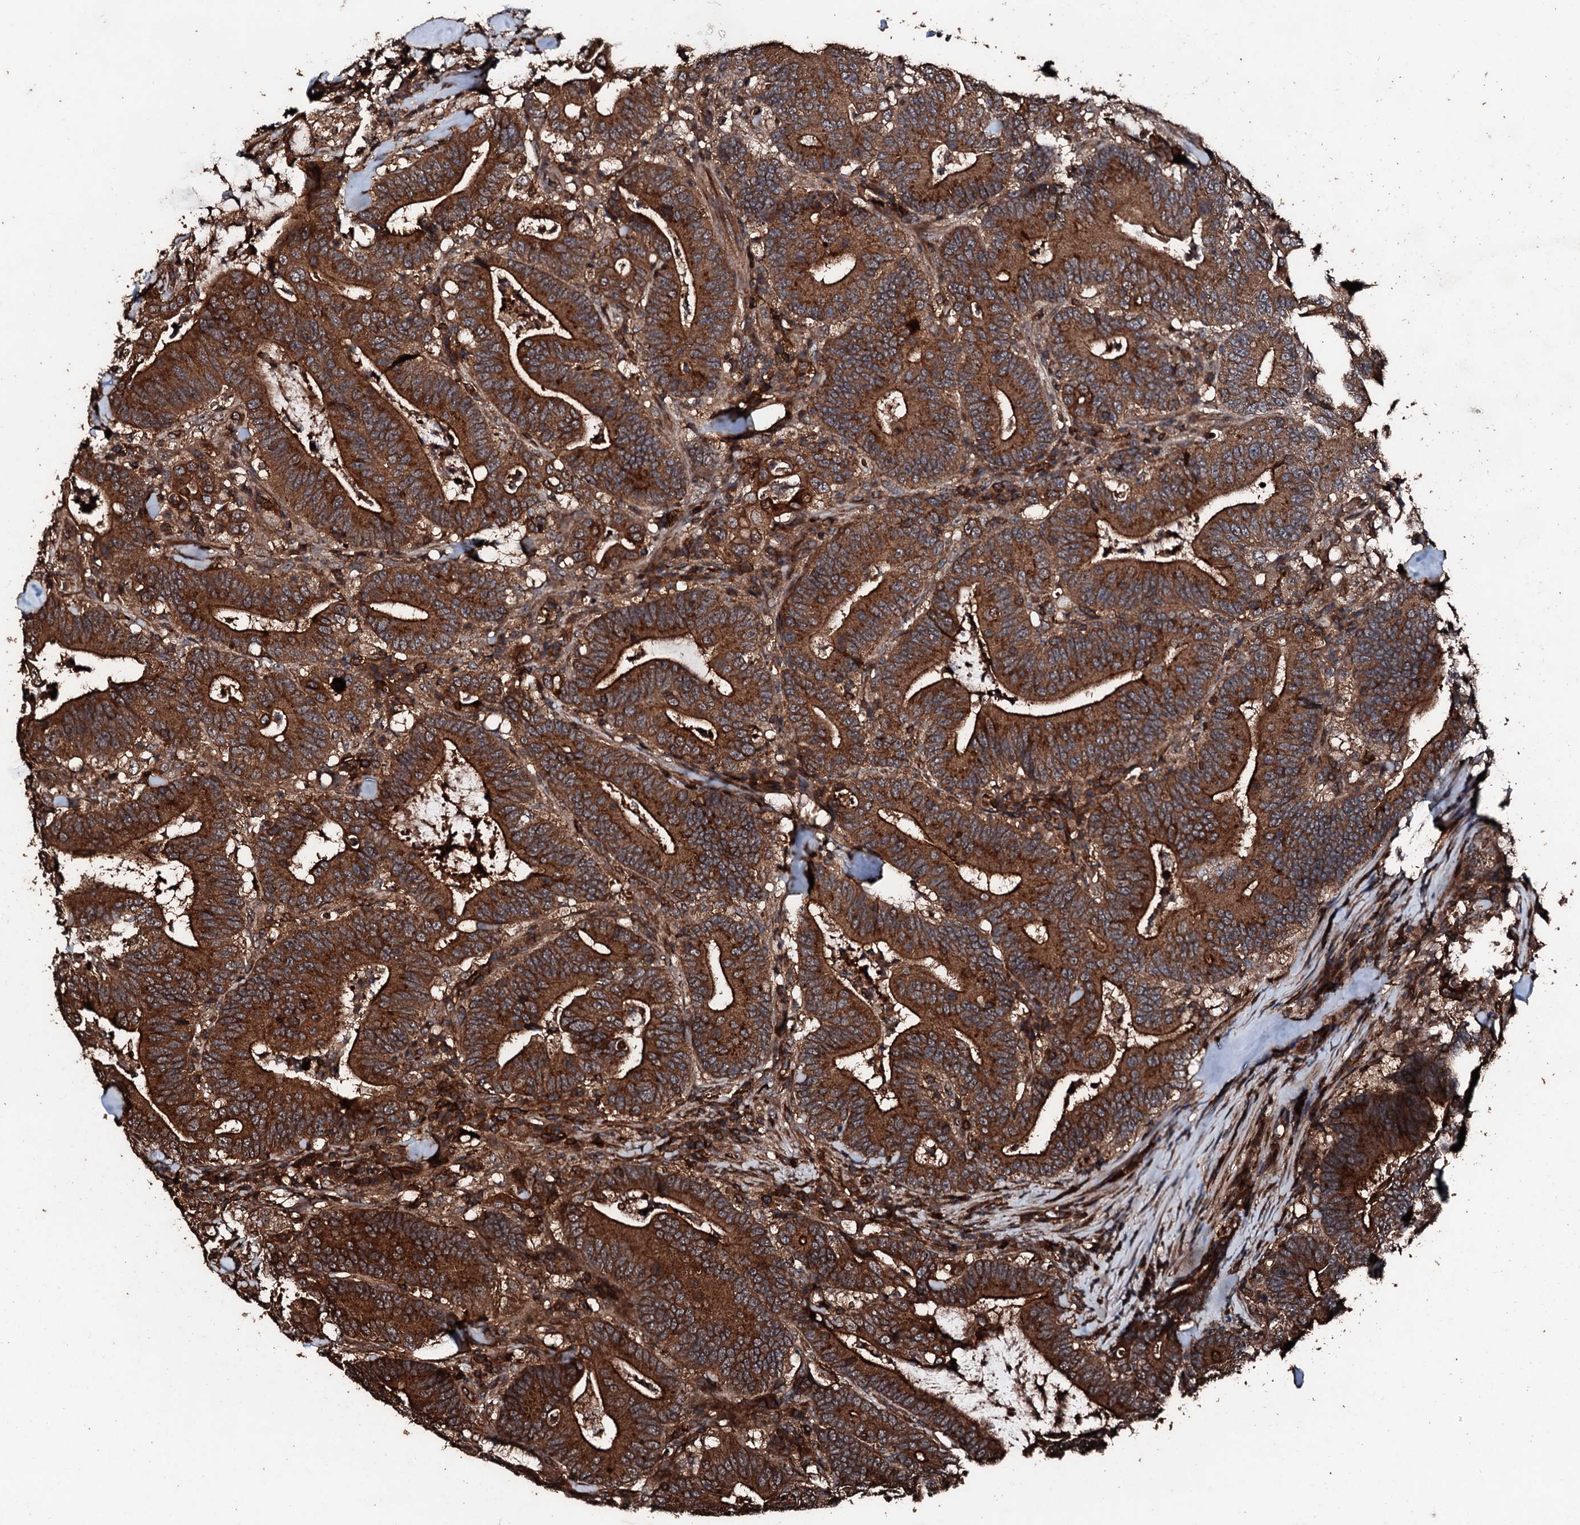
{"staining": {"intensity": "strong", "quantity": ">75%", "location": "cytoplasmic/membranous"}, "tissue": "colorectal cancer", "cell_type": "Tumor cells", "image_type": "cancer", "snomed": [{"axis": "morphology", "description": "Adenocarcinoma, NOS"}, {"axis": "topography", "description": "Colon"}], "caption": "Approximately >75% of tumor cells in colorectal adenocarcinoma exhibit strong cytoplasmic/membranous protein staining as visualized by brown immunohistochemical staining.", "gene": "KIF18A", "patient": {"sex": "female", "age": 66}}